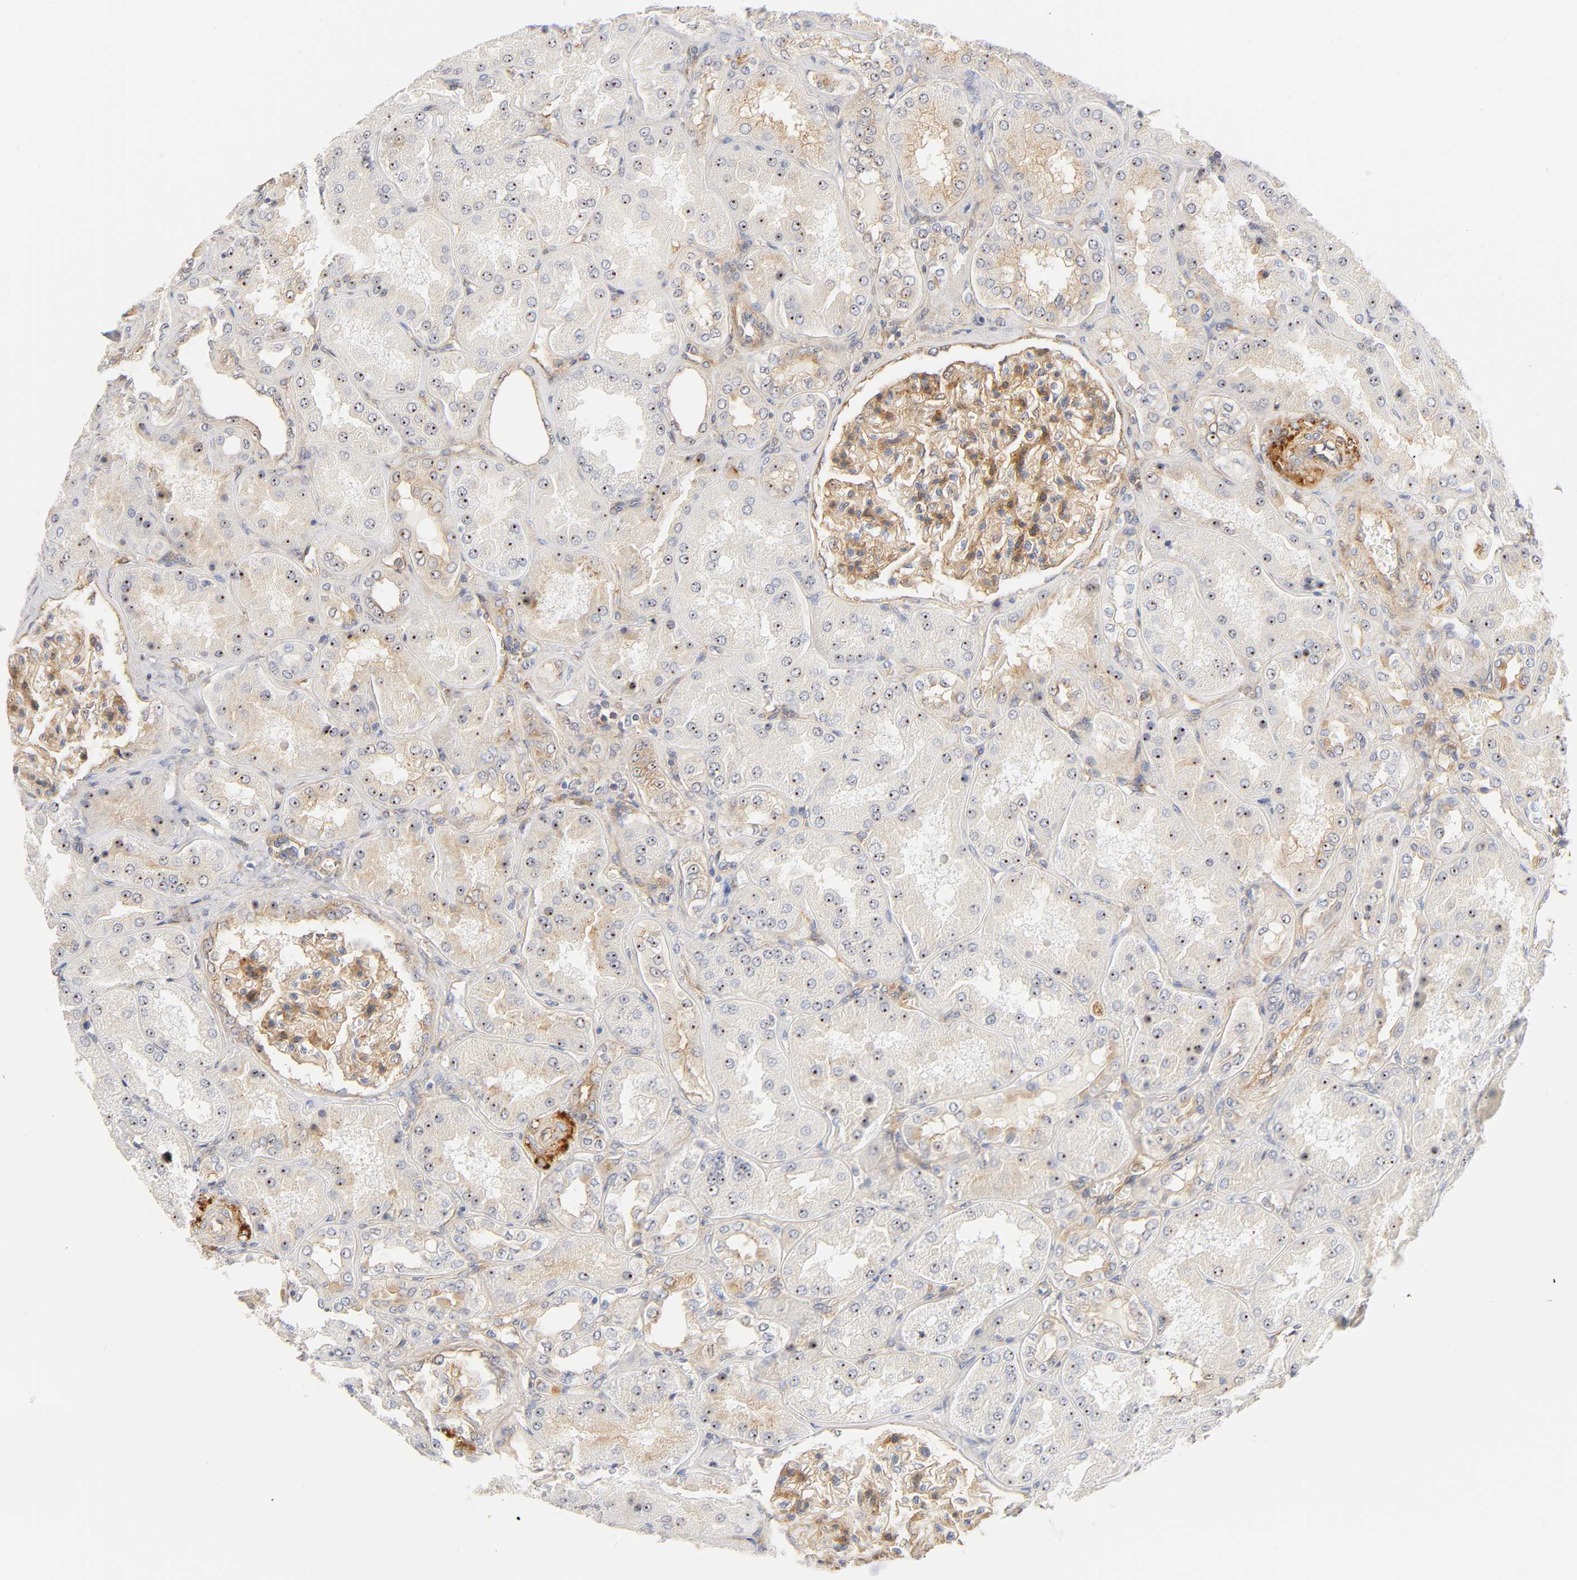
{"staining": {"intensity": "moderate", "quantity": ">75%", "location": "cytoplasmic/membranous"}, "tissue": "kidney", "cell_type": "Cells in glomeruli", "image_type": "normal", "snomed": [{"axis": "morphology", "description": "Normal tissue, NOS"}, {"axis": "topography", "description": "Kidney"}], "caption": "Immunohistochemistry micrograph of unremarkable kidney: kidney stained using IHC demonstrates medium levels of moderate protein expression localized specifically in the cytoplasmic/membranous of cells in glomeruli, appearing as a cytoplasmic/membranous brown color.", "gene": "PLD1", "patient": {"sex": "female", "age": 56}}